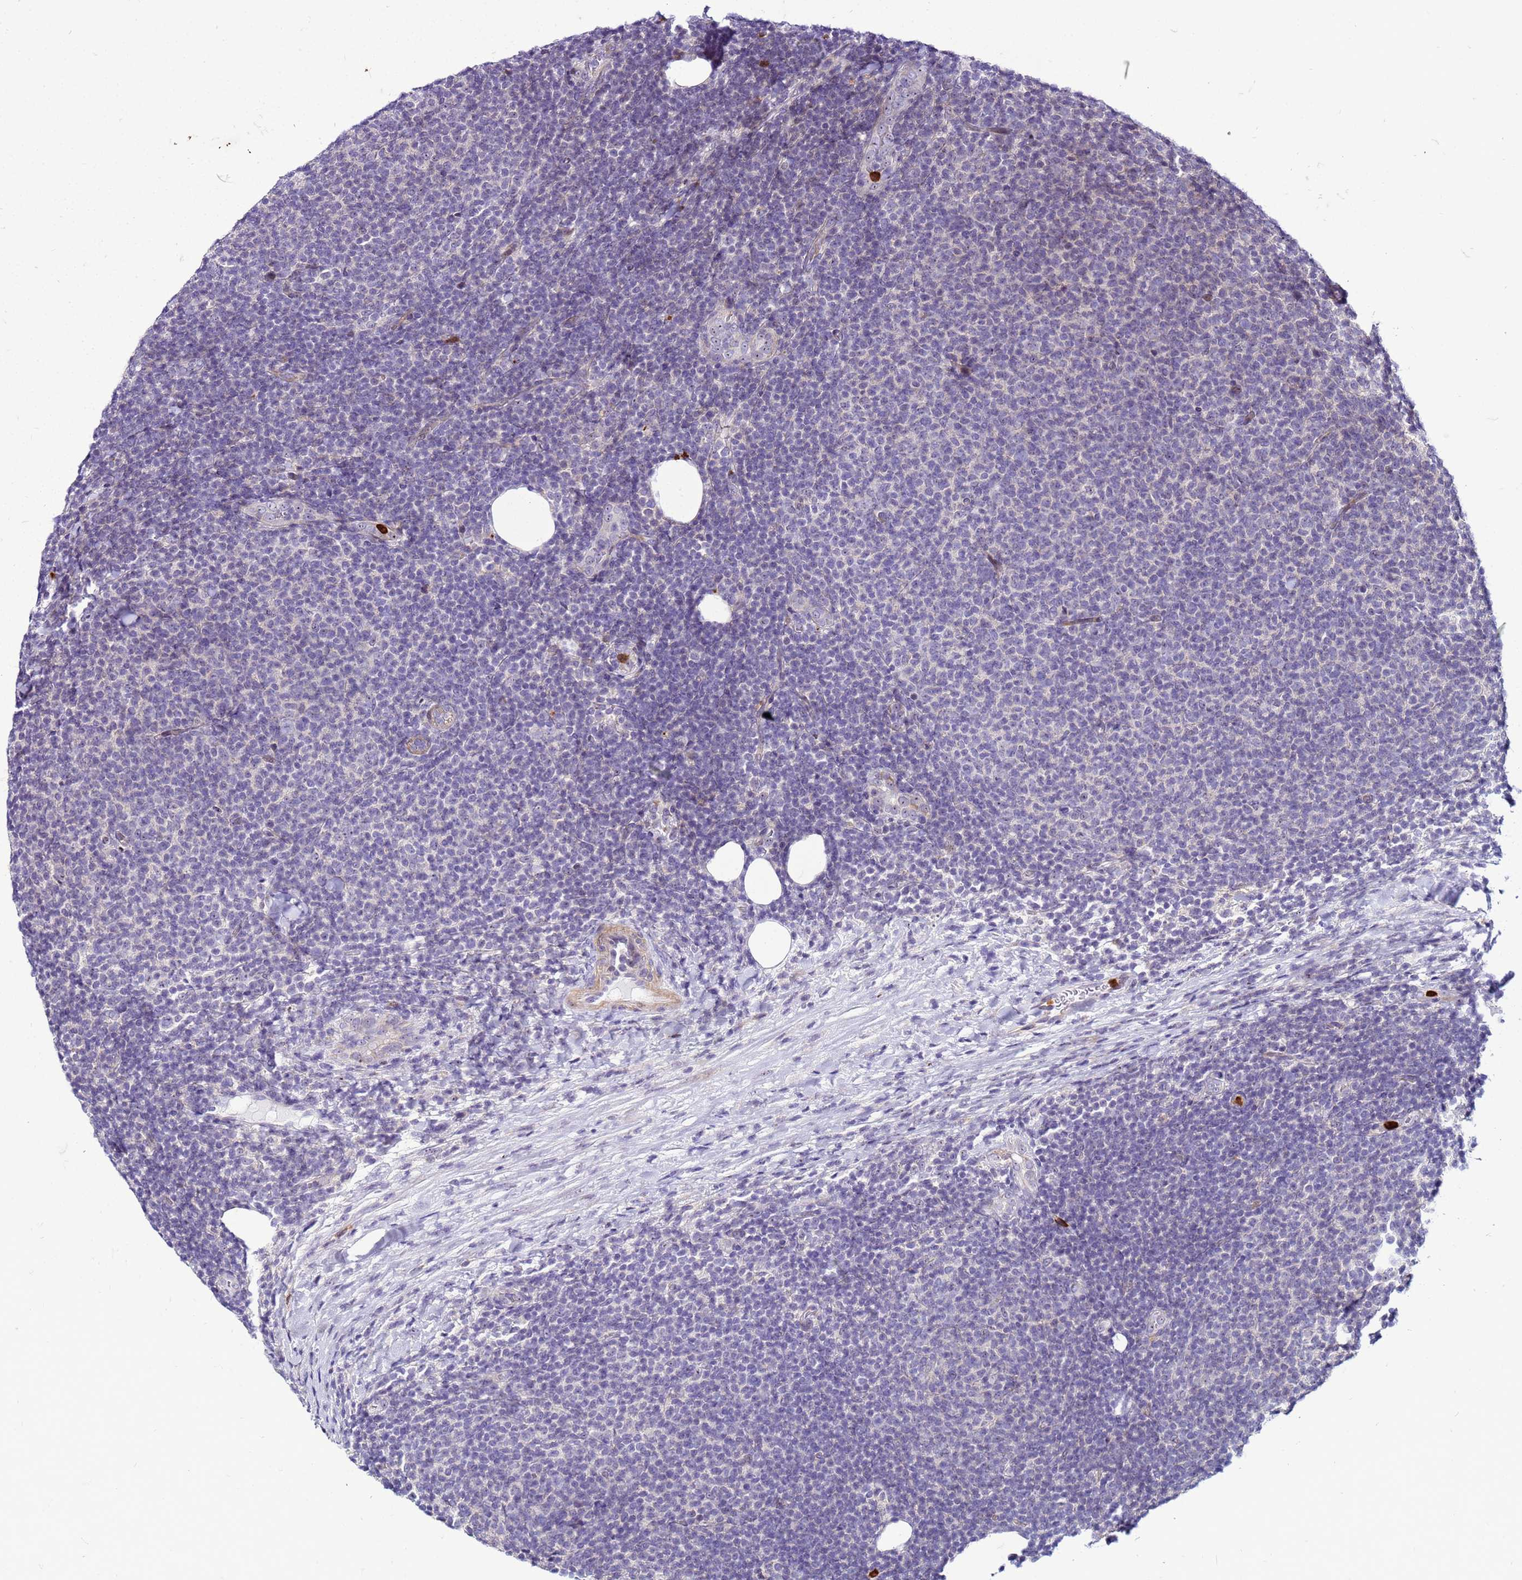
{"staining": {"intensity": "negative", "quantity": "none", "location": "none"}, "tissue": "lymphoma", "cell_type": "Tumor cells", "image_type": "cancer", "snomed": [{"axis": "morphology", "description": "Malignant lymphoma, non-Hodgkin's type, Low grade"}, {"axis": "topography", "description": "Lymph node"}], "caption": "Immunohistochemistry (IHC) of lymphoma demonstrates no positivity in tumor cells.", "gene": "VPS4B", "patient": {"sex": "male", "age": 66}}